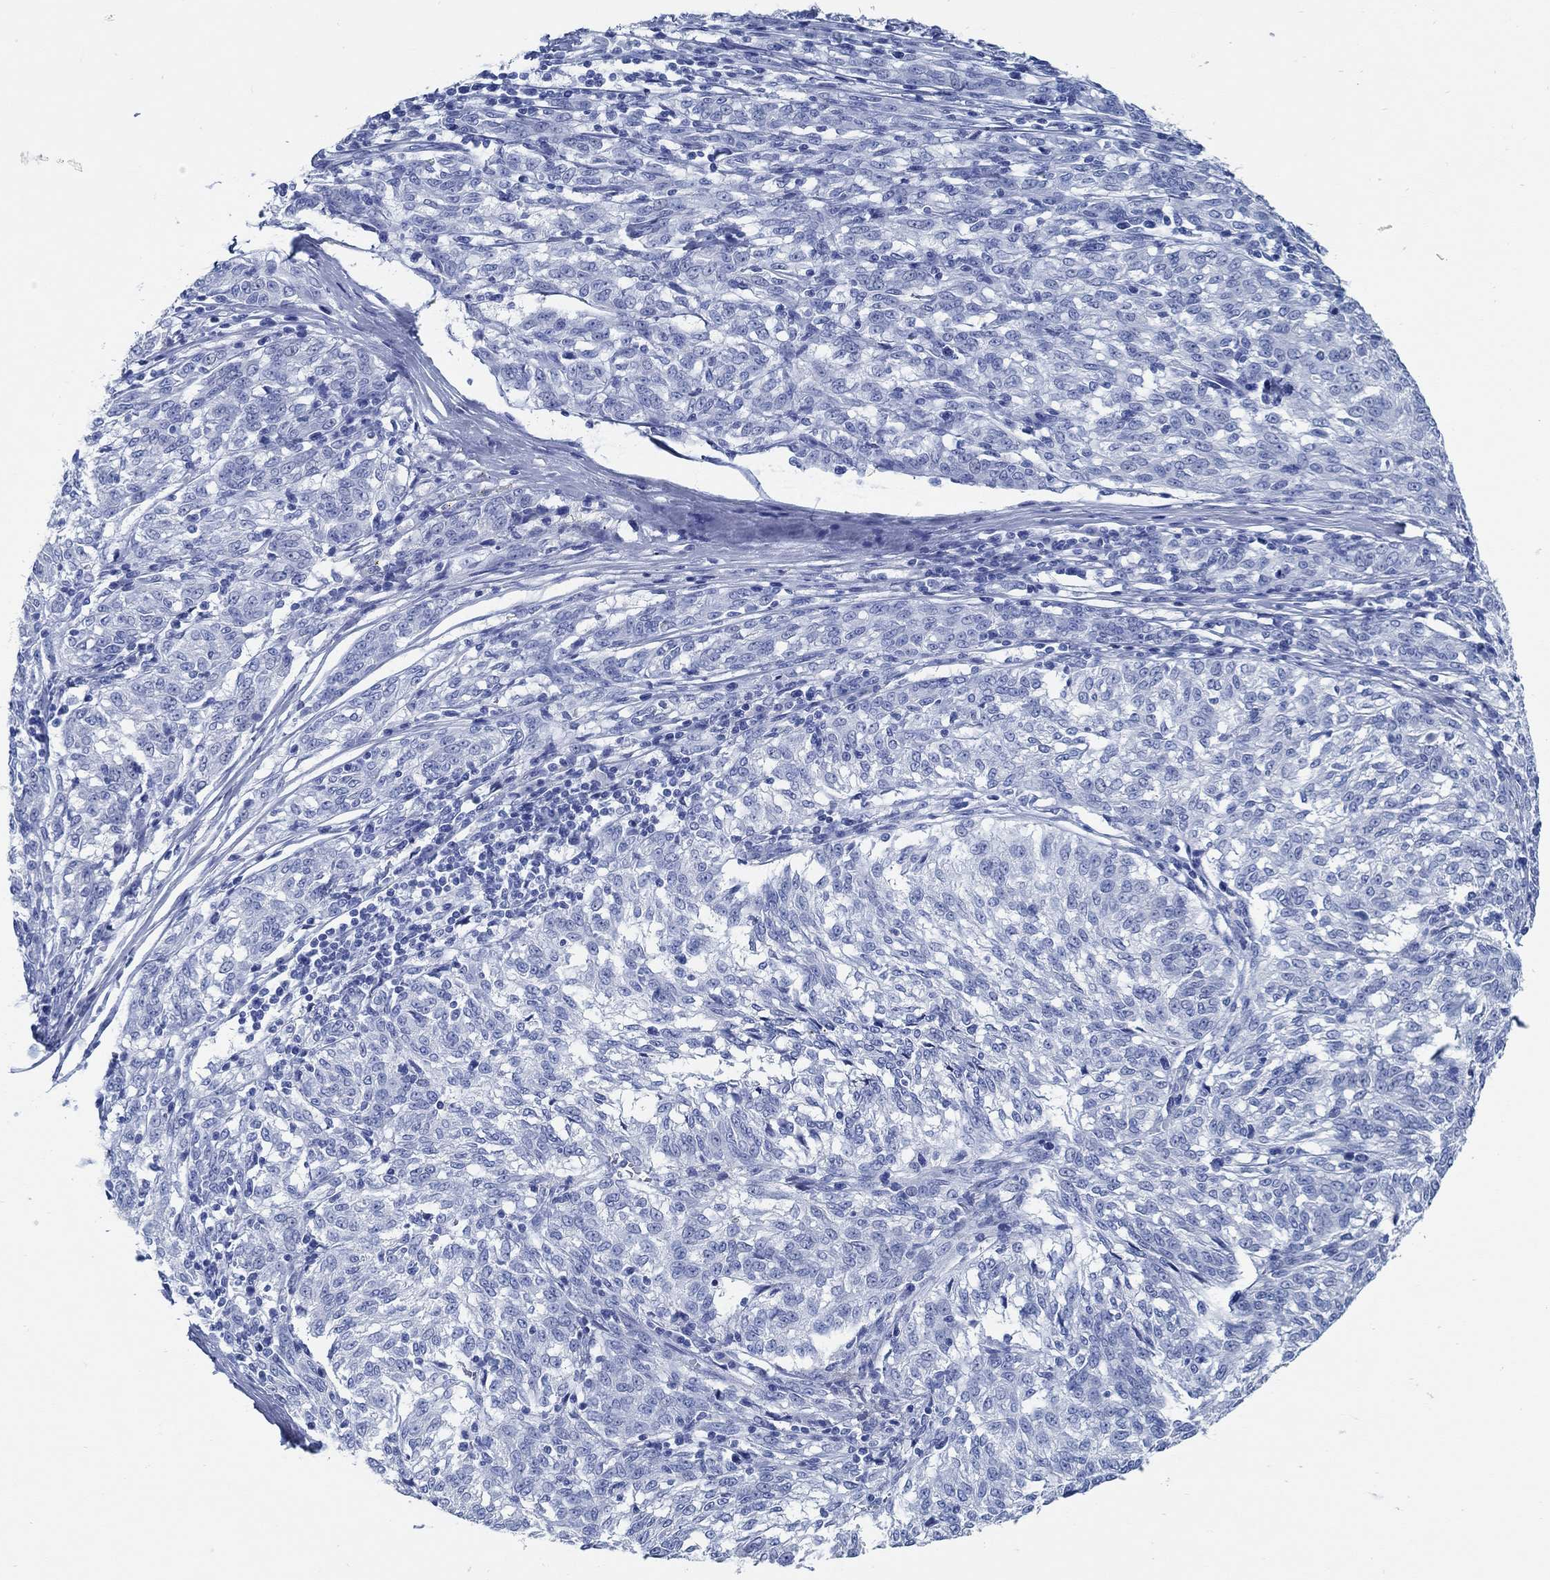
{"staining": {"intensity": "negative", "quantity": "none", "location": "none"}, "tissue": "melanoma", "cell_type": "Tumor cells", "image_type": "cancer", "snomed": [{"axis": "morphology", "description": "Malignant melanoma, NOS"}, {"axis": "topography", "description": "Skin"}], "caption": "Tumor cells are negative for protein expression in human melanoma. (Stains: DAB immunohistochemistry with hematoxylin counter stain, Microscopy: brightfield microscopy at high magnification).", "gene": "SLC45A1", "patient": {"sex": "female", "age": 72}}